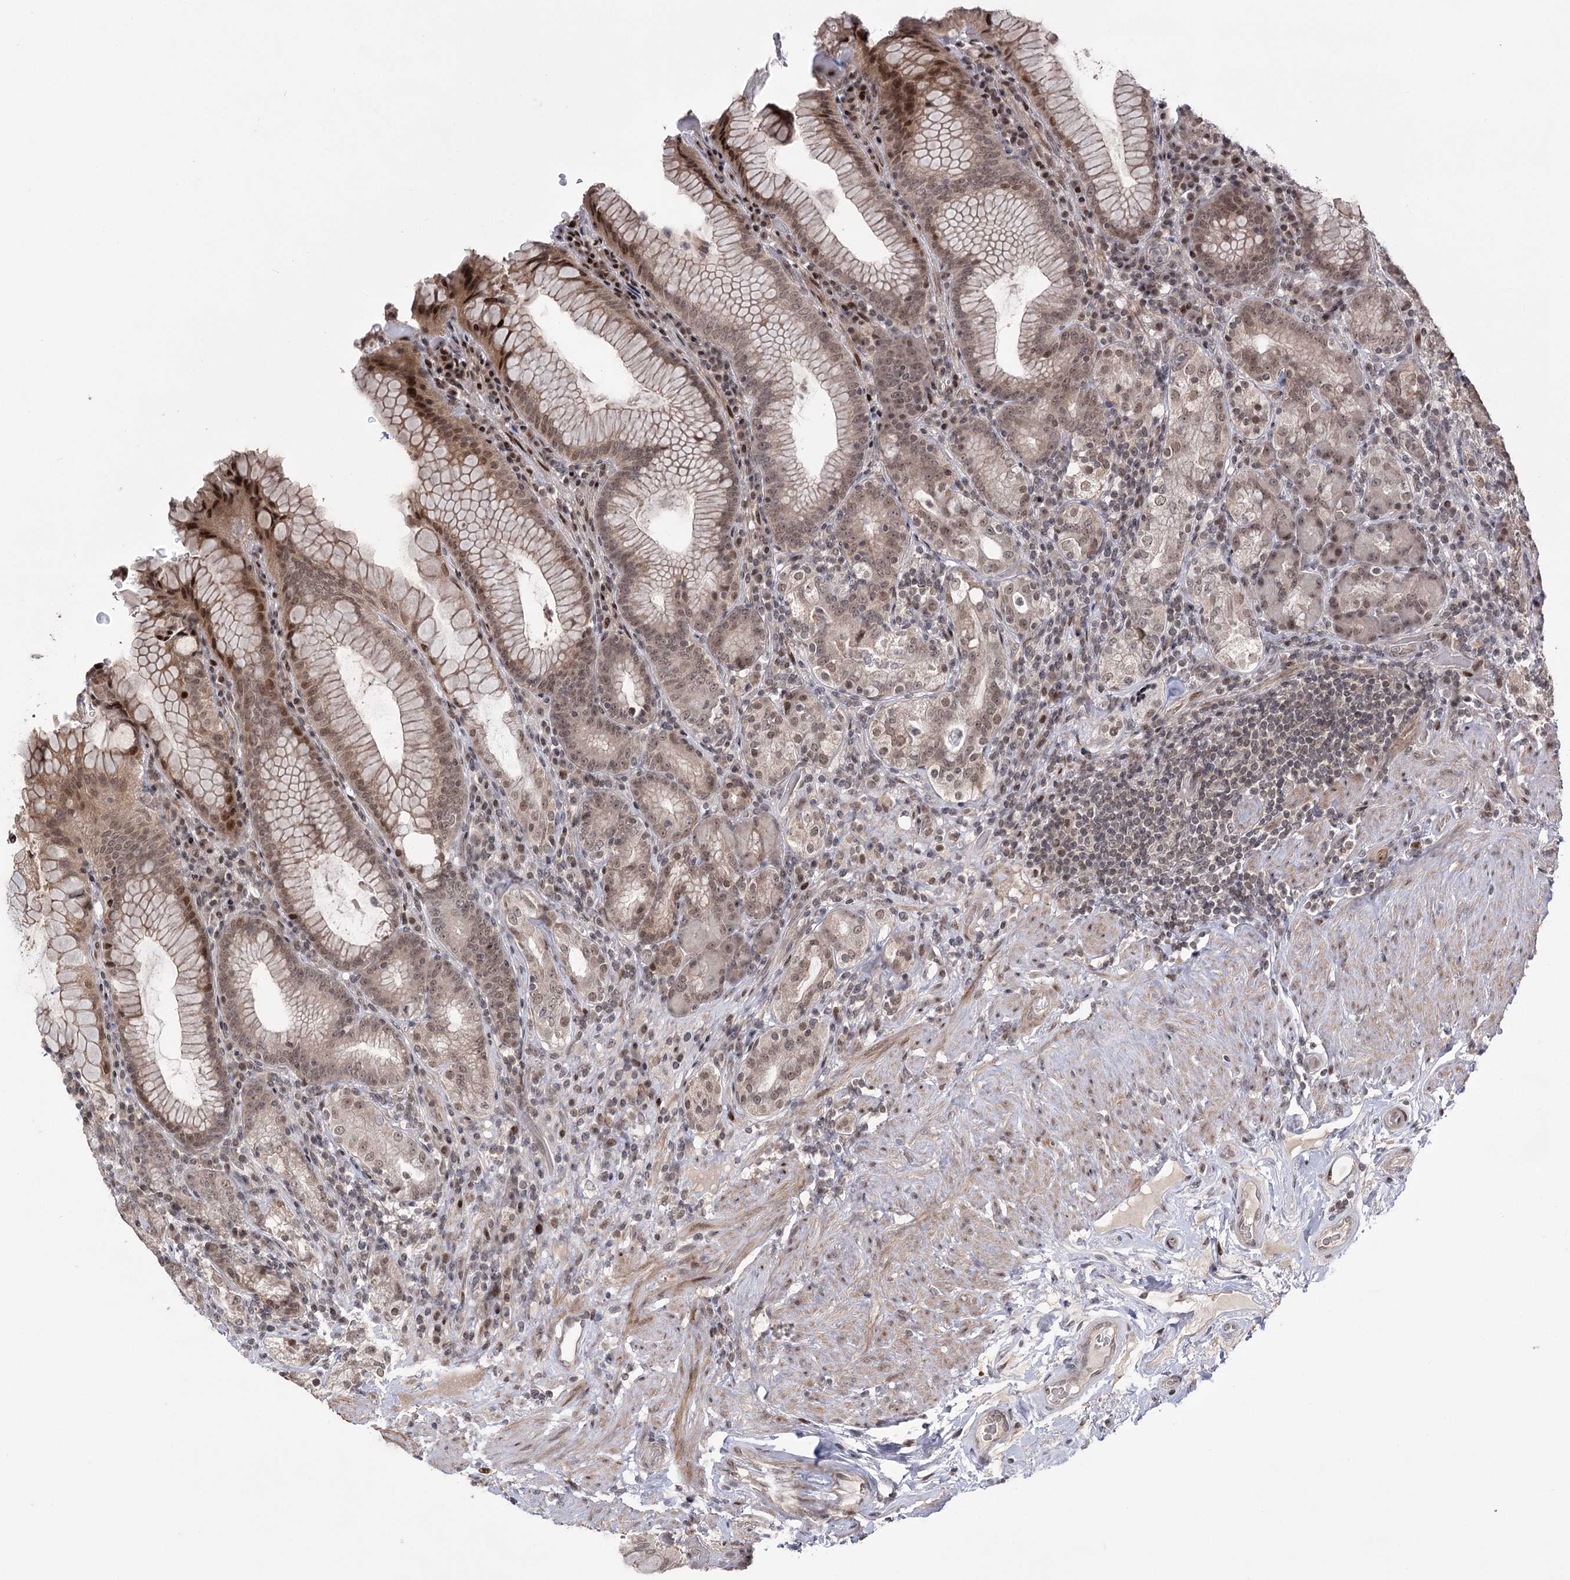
{"staining": {"intensity": "moderate", "quantity": "25%-75%", "location": "cytoplasmic/membranous,nuclear"}, "tissue": "stomach", "cell_type": "Glandular cells", "image_type": "normal", "snomed": [{"axis": "morphology", "description": "Normal tissue, NOS"}, {"axis": "topography", "description": "Stomach, upper"}, {"axis": "topography", "description": "Stomach, lower"}], "caption": "This is a photomicrograph of IHC staining of unremarkable stomach, which shows moderate staining in the cytoplasmic/membranous,nuclear of glandular cells.", "gene": "HELQ", "patient": {"sex": "female", "age": 76}}